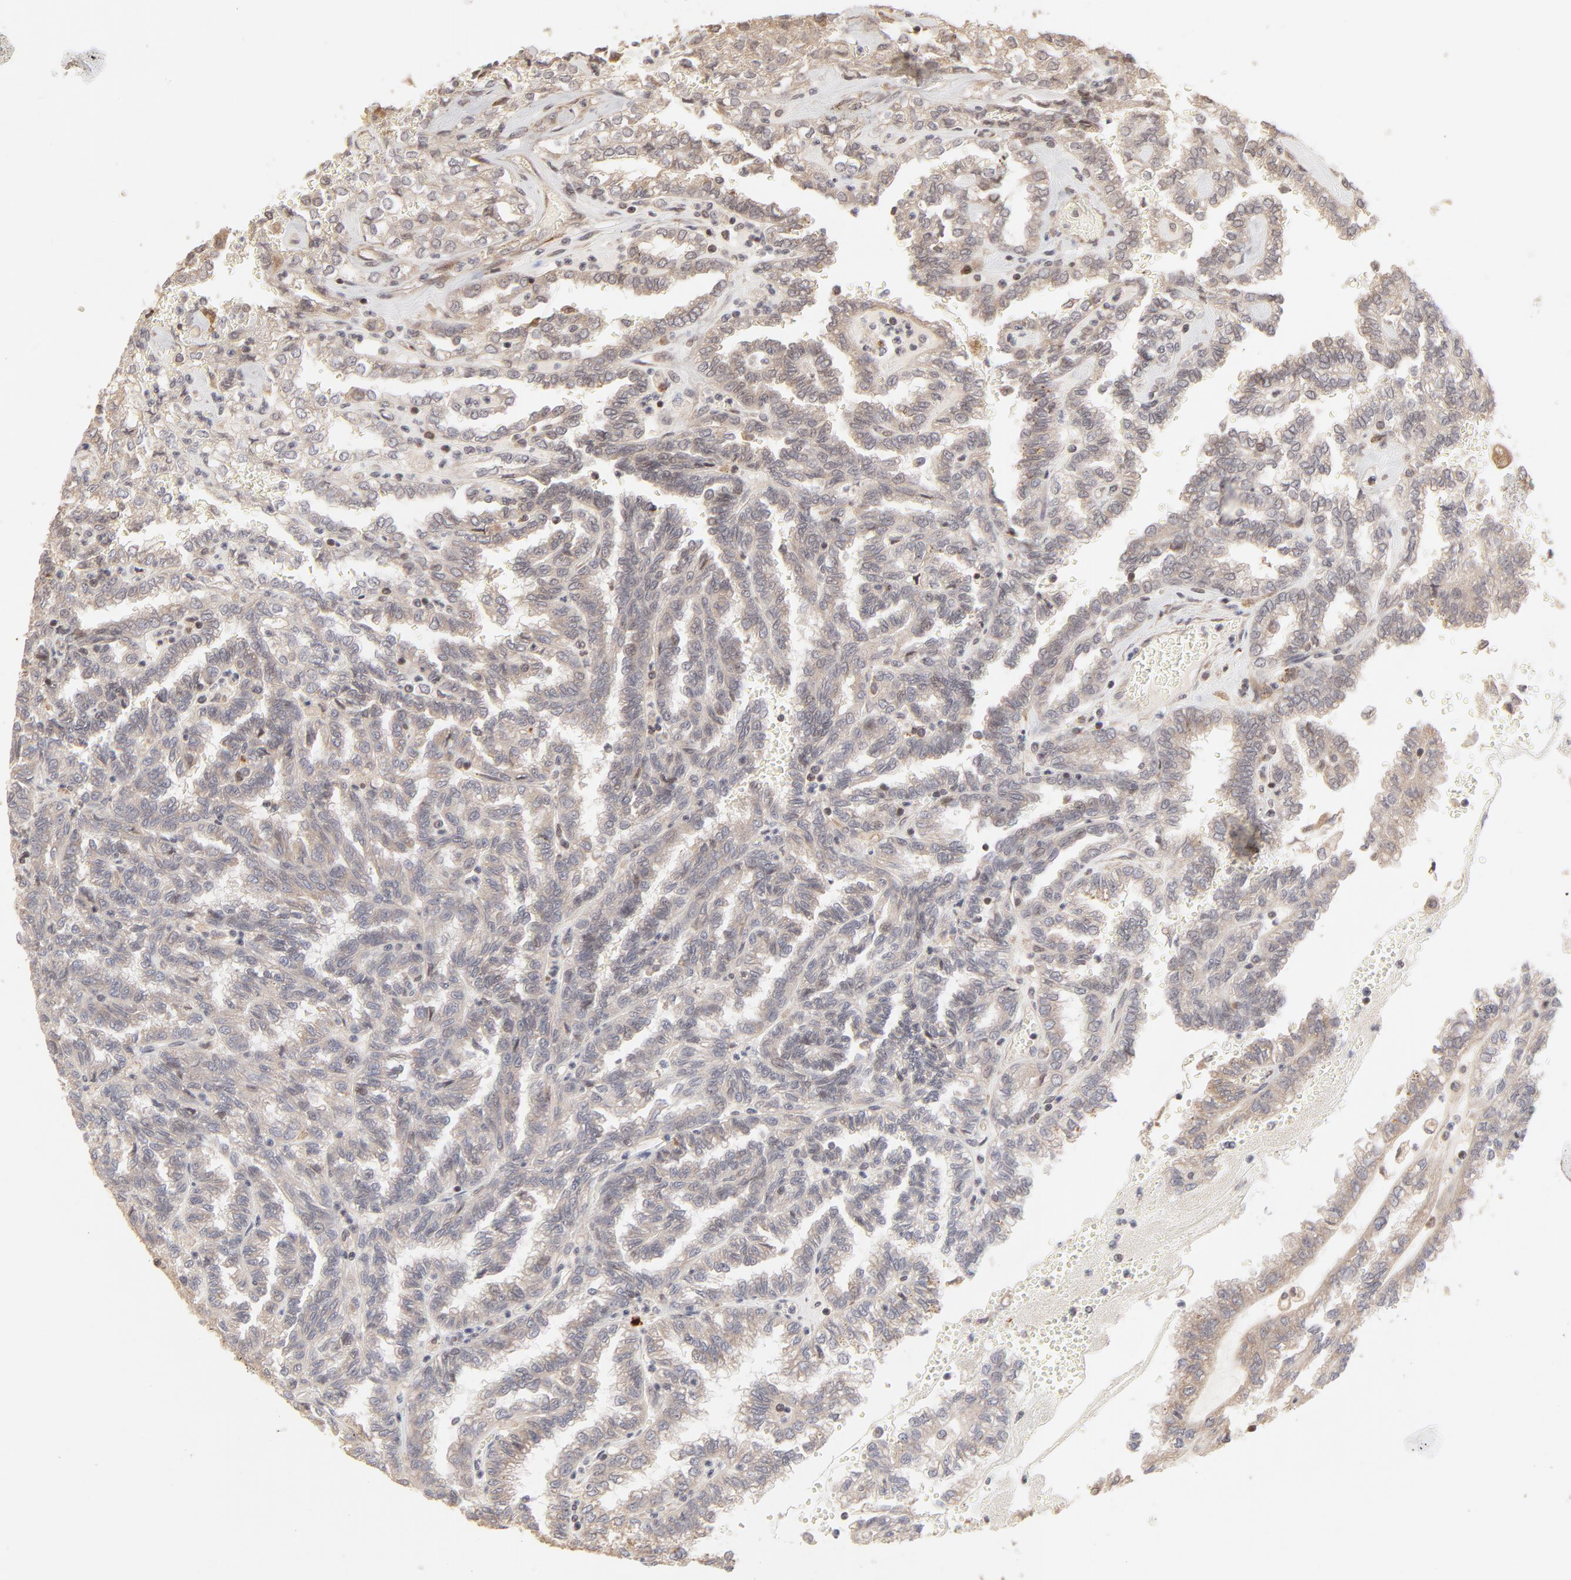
{"staining": {"intensity": "weak", "quantity": ">75%", "location": "cytoplasmic/membranous"}, "tissue": "renal cancer", "cell_type": "Tumor cells", "image_type": "cancer", "snomed": [{"axis": "morphology", "description": "Inflammation, NOS"}, {"axis": "morphology", "description": "Adenocarcinoma, NOS"}, {"axis": "topography", "description": "Kidney"}], "caption": "Renal adenocarcinoma was stained to show a protein in brown. There is low levels of weak cytoplasmic/membranous staining in approximately >75% of tumor cells. (DAB IHC, brown staining for protein, blue staining for nuclei).", "gene": "ARIH1", "patient": {"sex": "male", "age": 68}}